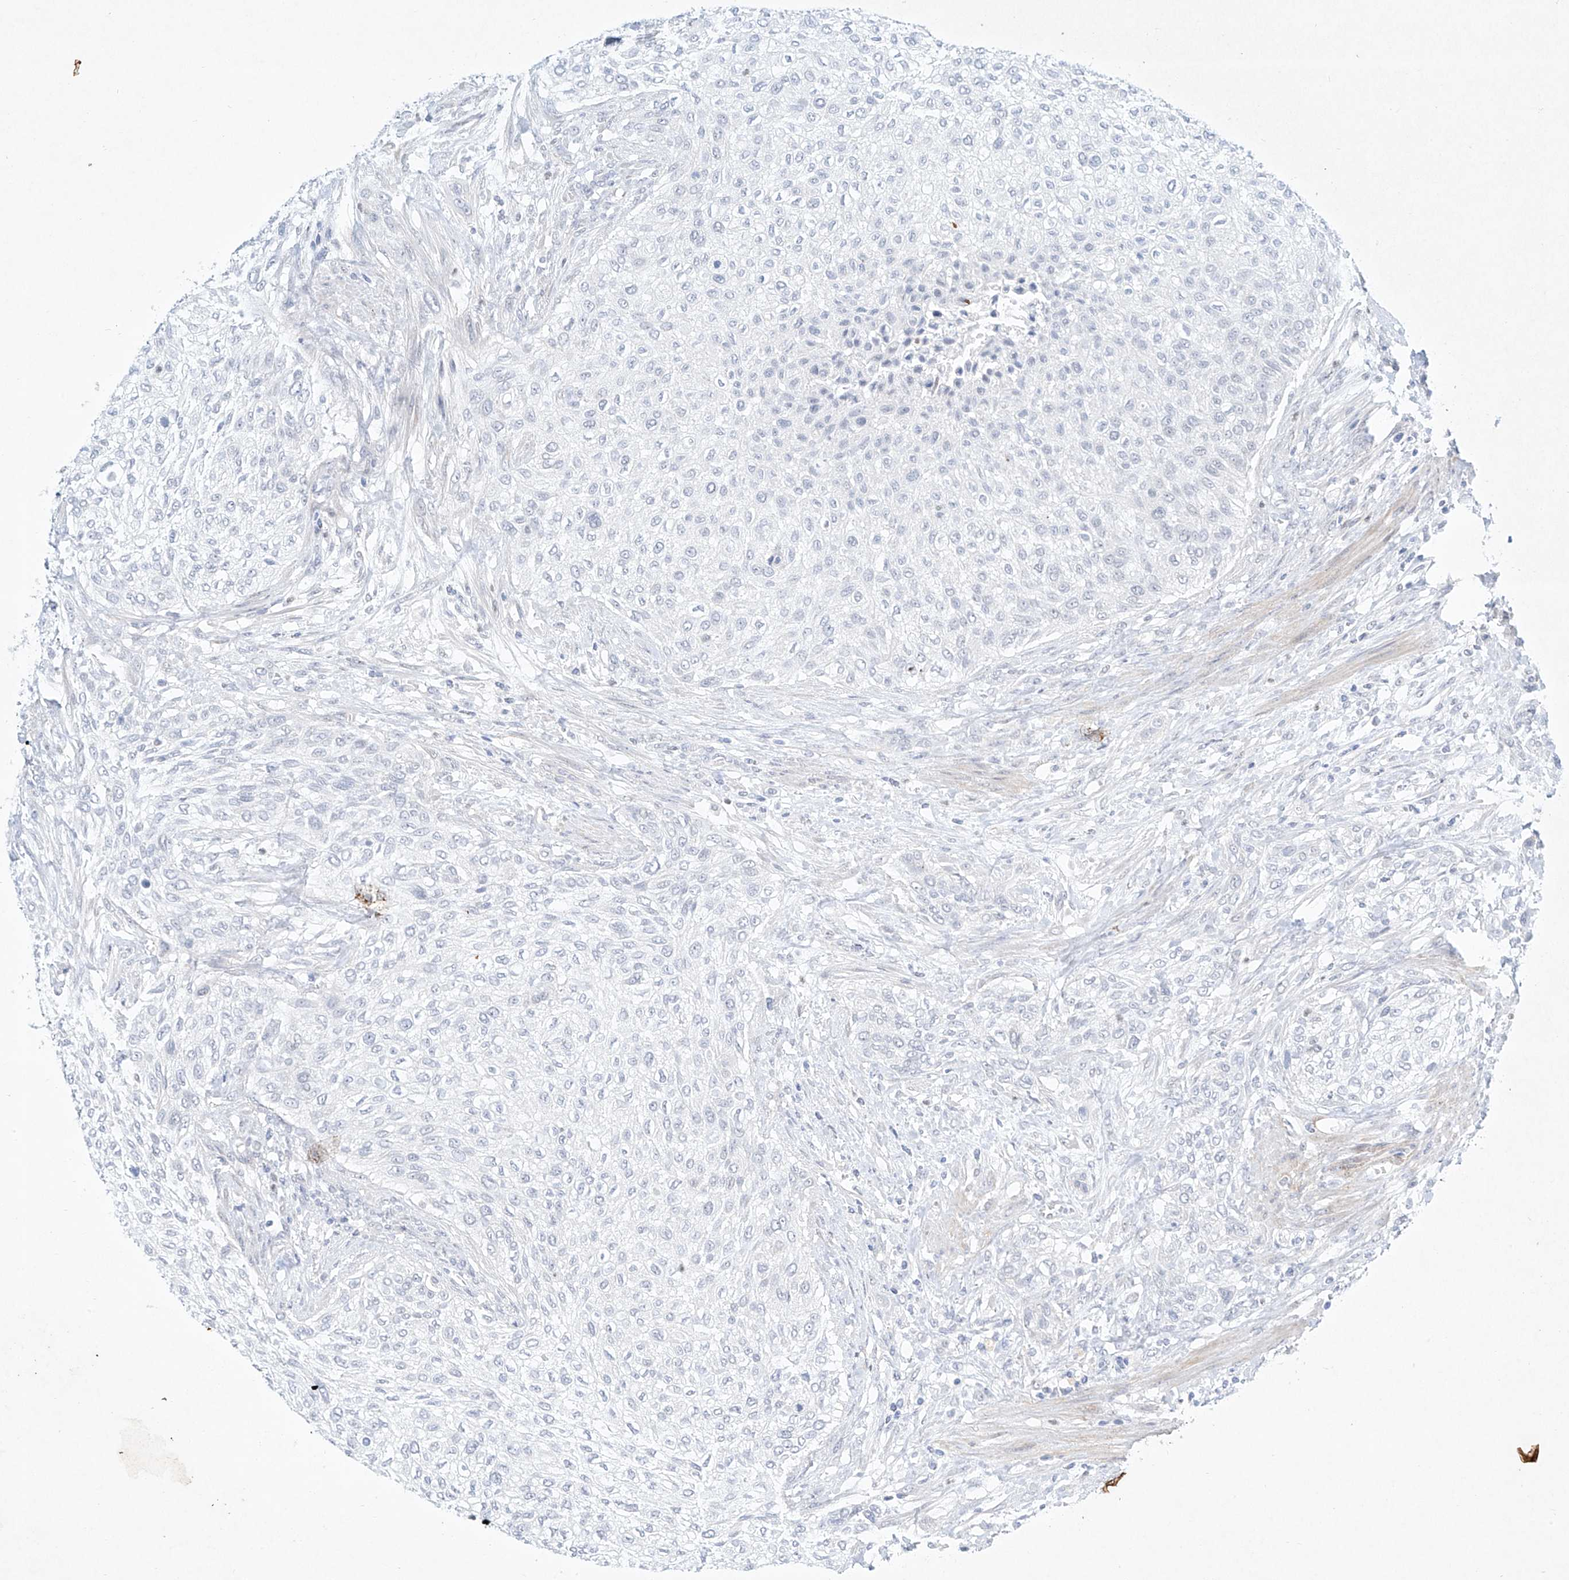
{"staining": {"intensity": "negative", "quantity": "none", "location": "none"}, "tissue": "urothelial cancer", "cell_type": "Tumor cells", "image_type": "cancer", "snomed": [{"axis": "morphology", "description": "Urothelial carcinoma, High grade"}, {"axis": "topography", "description": "Urinary bladder"}], "caption": "This is an immunohistochemistry histopathology image of human urothelial cancer. There is no staining in tumor cells.", "gene": "REEP2", "patient": {"sex": "male", "age": 35}}